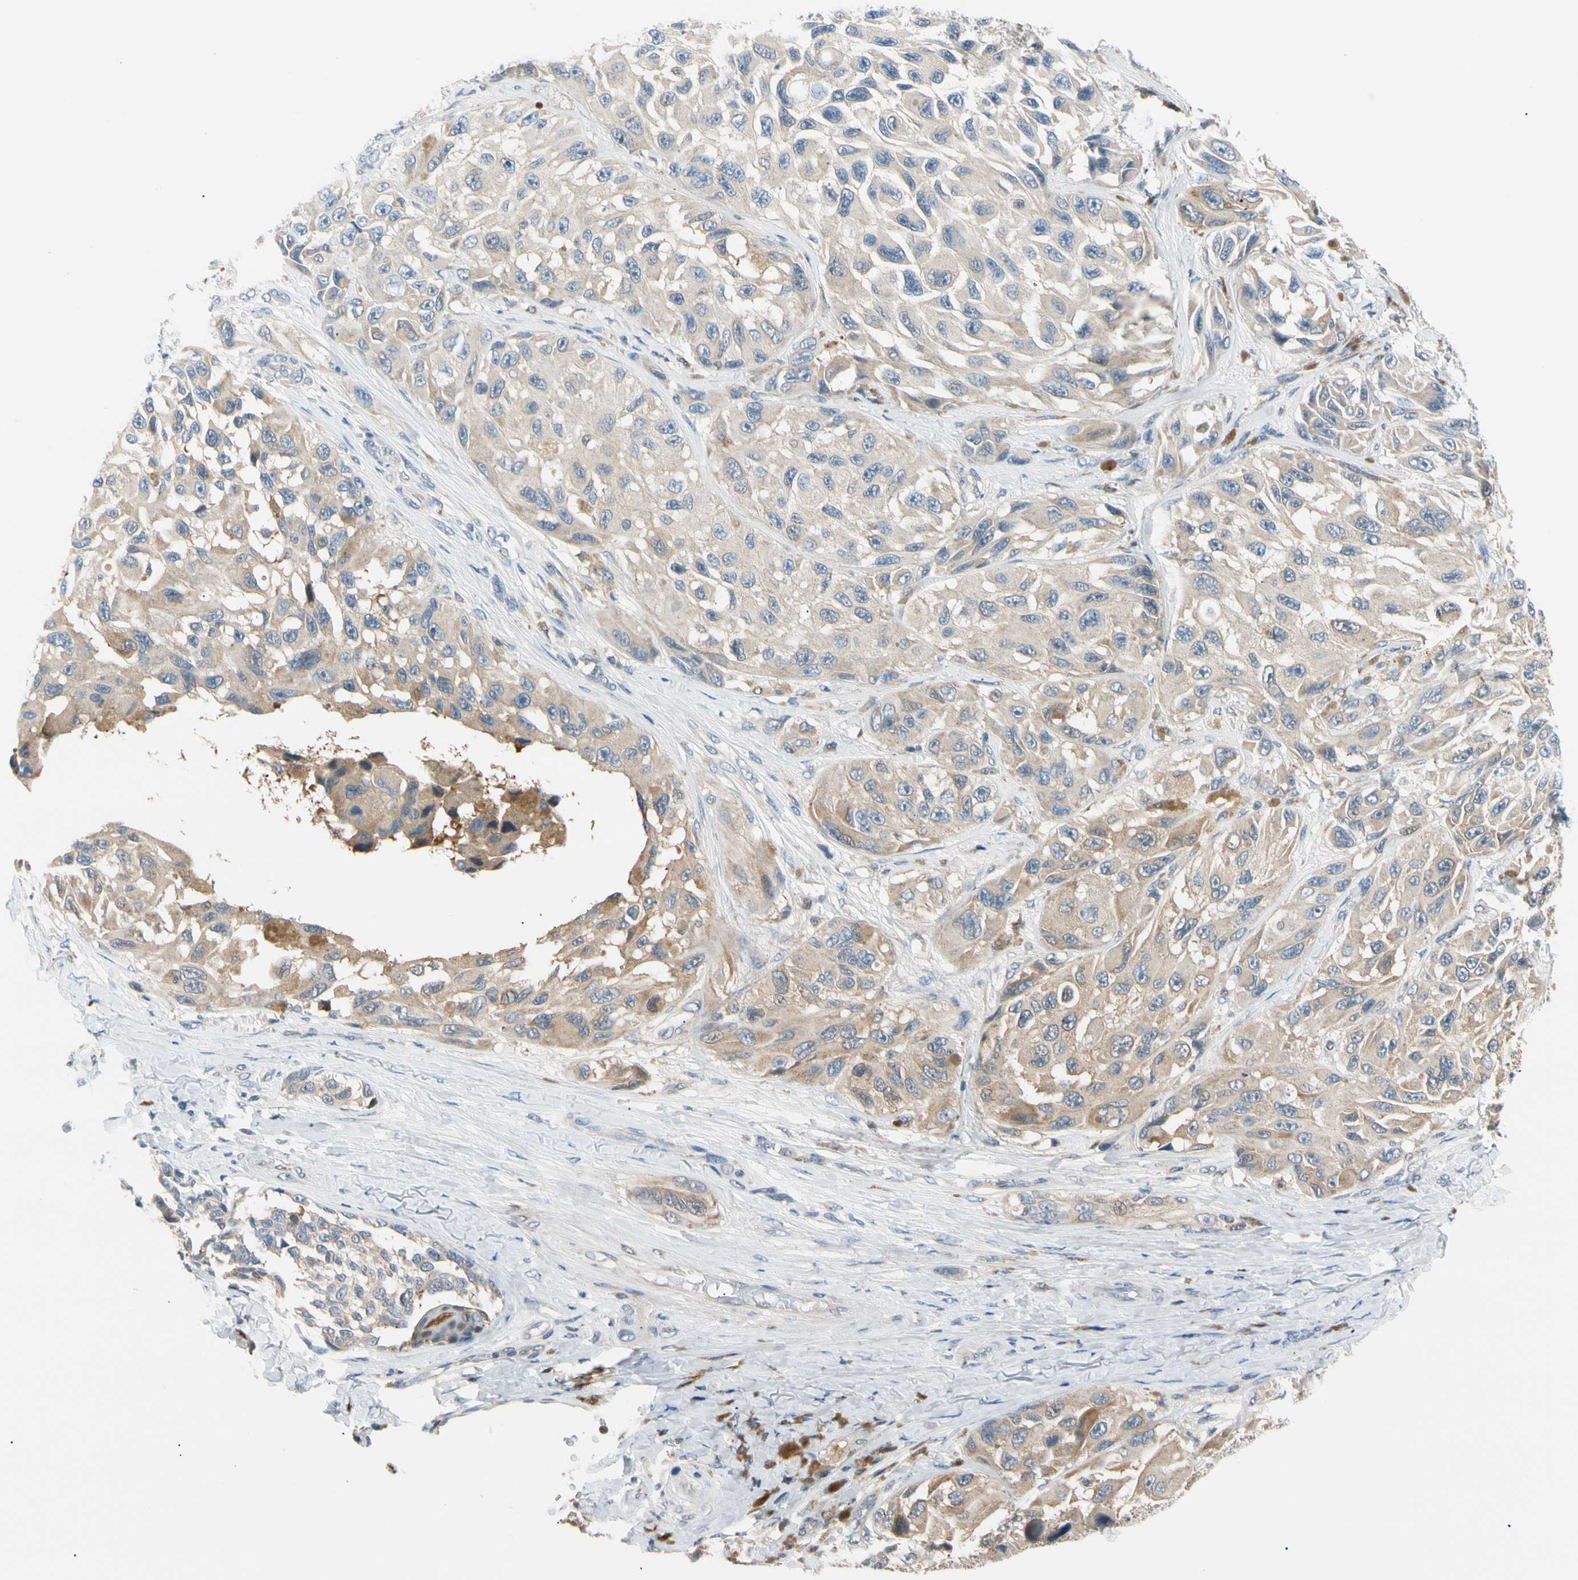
{"staining": {"intensity": "weak", "quantity": ">75%", "location": "cytoplasmic/membranous"}, "tissue": "melanoma", "cell_type": "Tumor cells", "image_type": "cancer", "snomed": [{"axis": "morphology", "description": "Malignant melanoma, NOS"}, {"axis": "topography", "description": "Skin"}], "caption": "Immunohistochemical staining of human melanoma demonstrates low levels of weak cytoplasmic/membranous positivity in about >75% of tumor cells.", "gene": "SEC23B", "patient": {"sex": "female", "age": 73}}